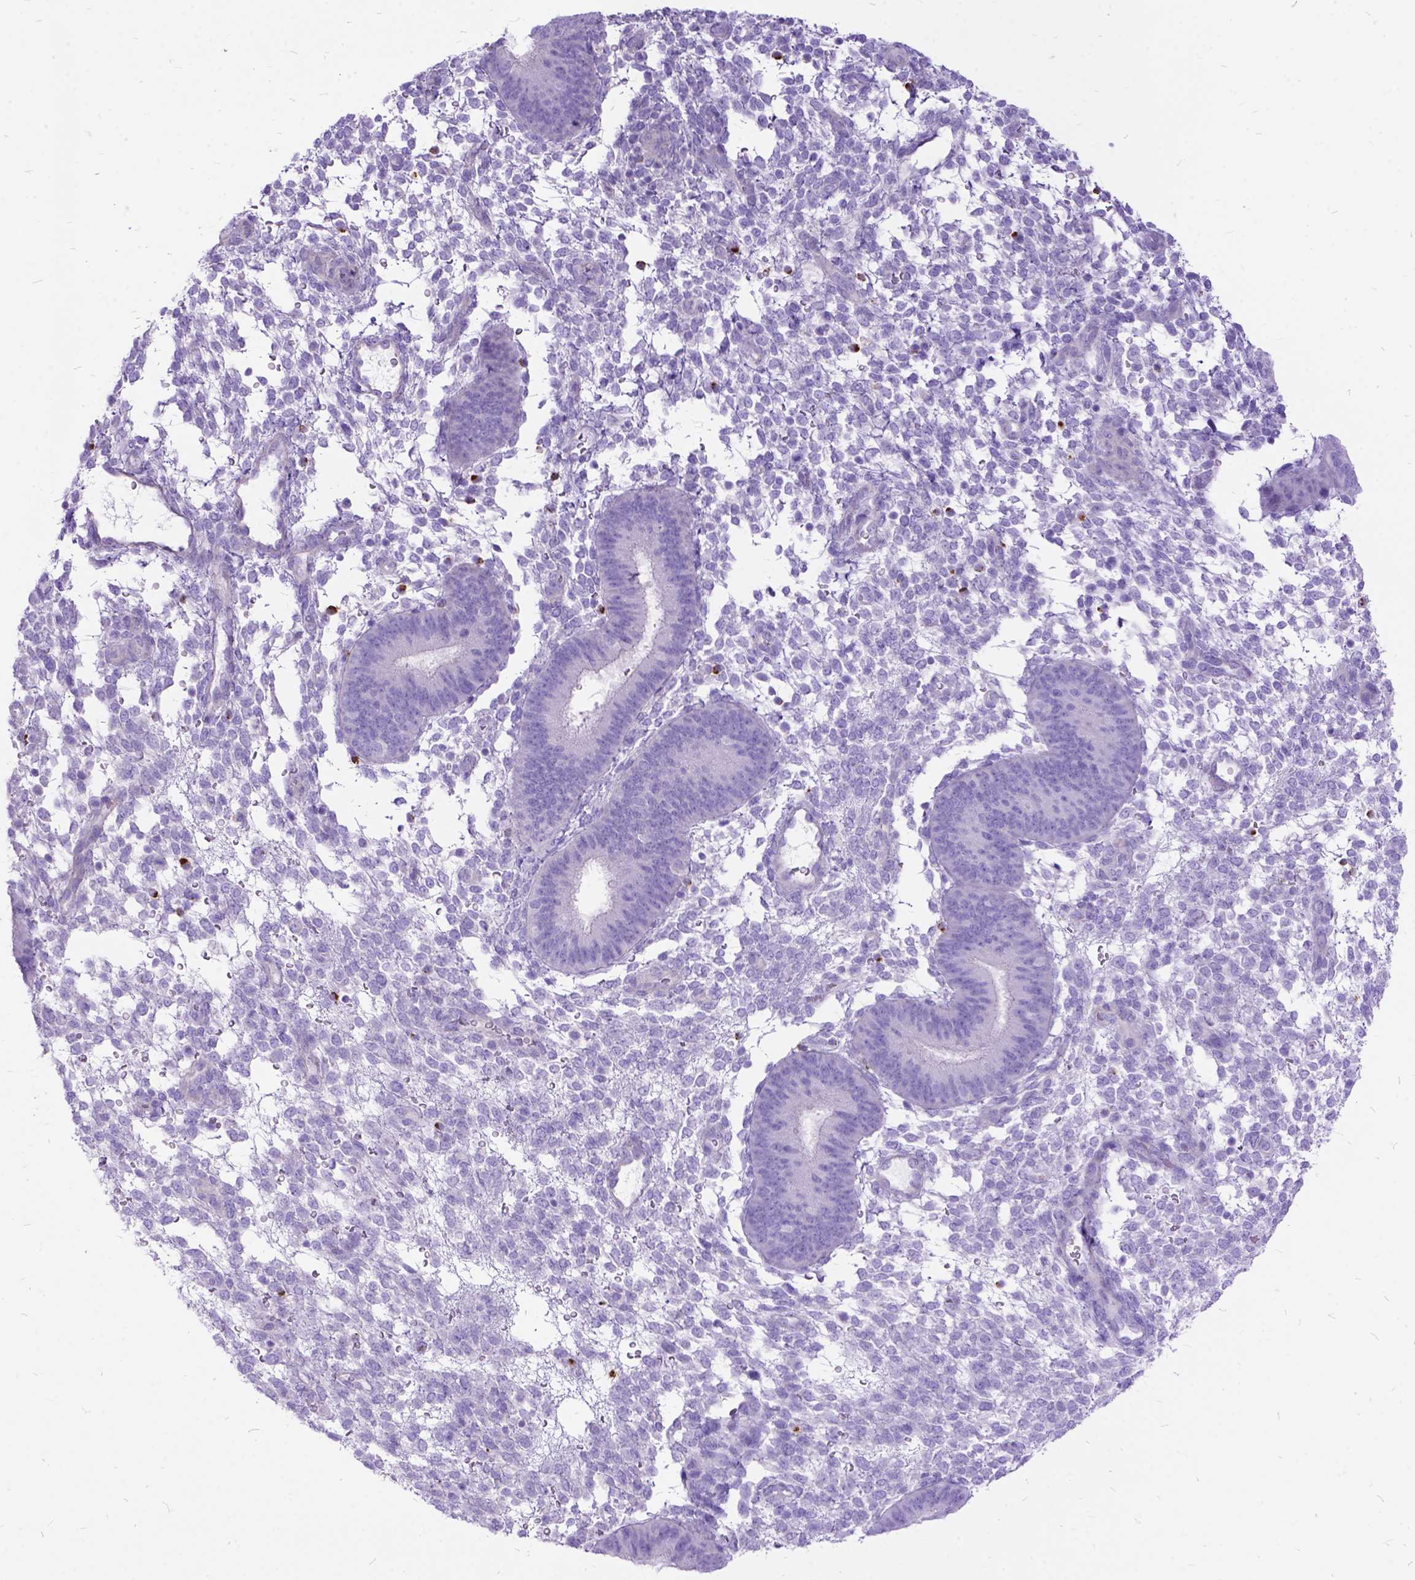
{"staining": {"intensity": "negative", "quantity": "none", "location": "none"}, "tissue": "endometrium", "cell_type": "Cells in endometrial stroma", "image_type": "normal", "snomed": [{"axis": "morphology", "description": "Normal tissue, NOS"}, {"axis": "topography", "description": "Endometrium"}], "caption": "This is an immunohistochemistry (IHC) micrograph of normal human endometrium. There is no expression in cells in endometrial stroma.", "gene": "ARL9", "patient": {"sex": "female", "age": 39}}